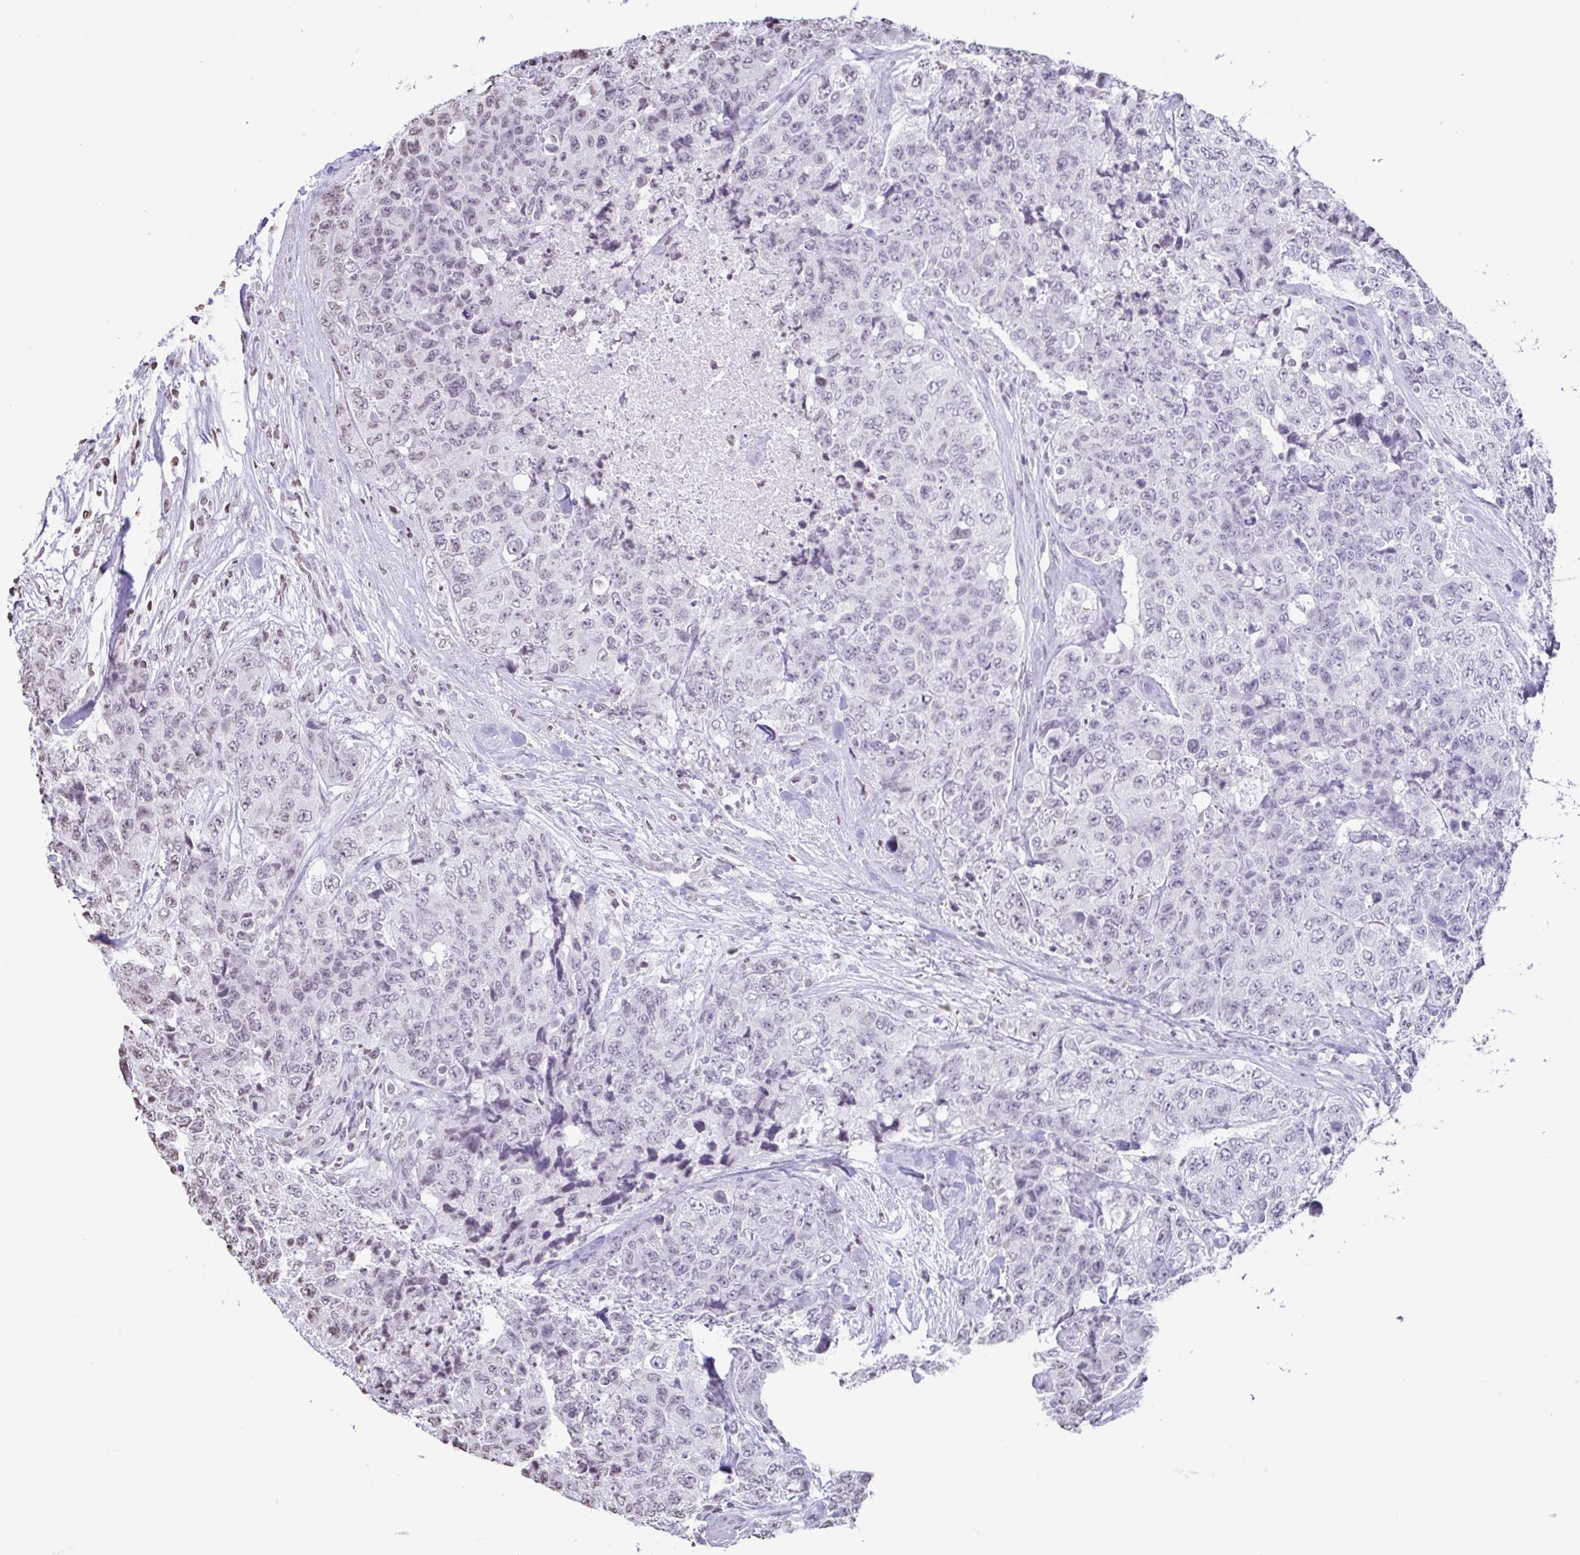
{"staining": {"intensity": "negative", "quantity": "none", "location": "none"}, "tissue": "urothelial cancer", "cell_type": "Tumor cells", "image_type": "cancer", "snomed": [{"axis": "morphology", "description": "Urothelial carcinoma, High grade"}, {"axis": "topography", "description": "Urinary bladder"}], "caption": "DAB immunohistochemical staining of urothelial carcinoma (high-grade) displays no significant positivity in tumor cells. (IHC, brightfield microscopy, high magnification).", "gene": "VCY1B", "patient": {"sex": "female", "age": 78}}